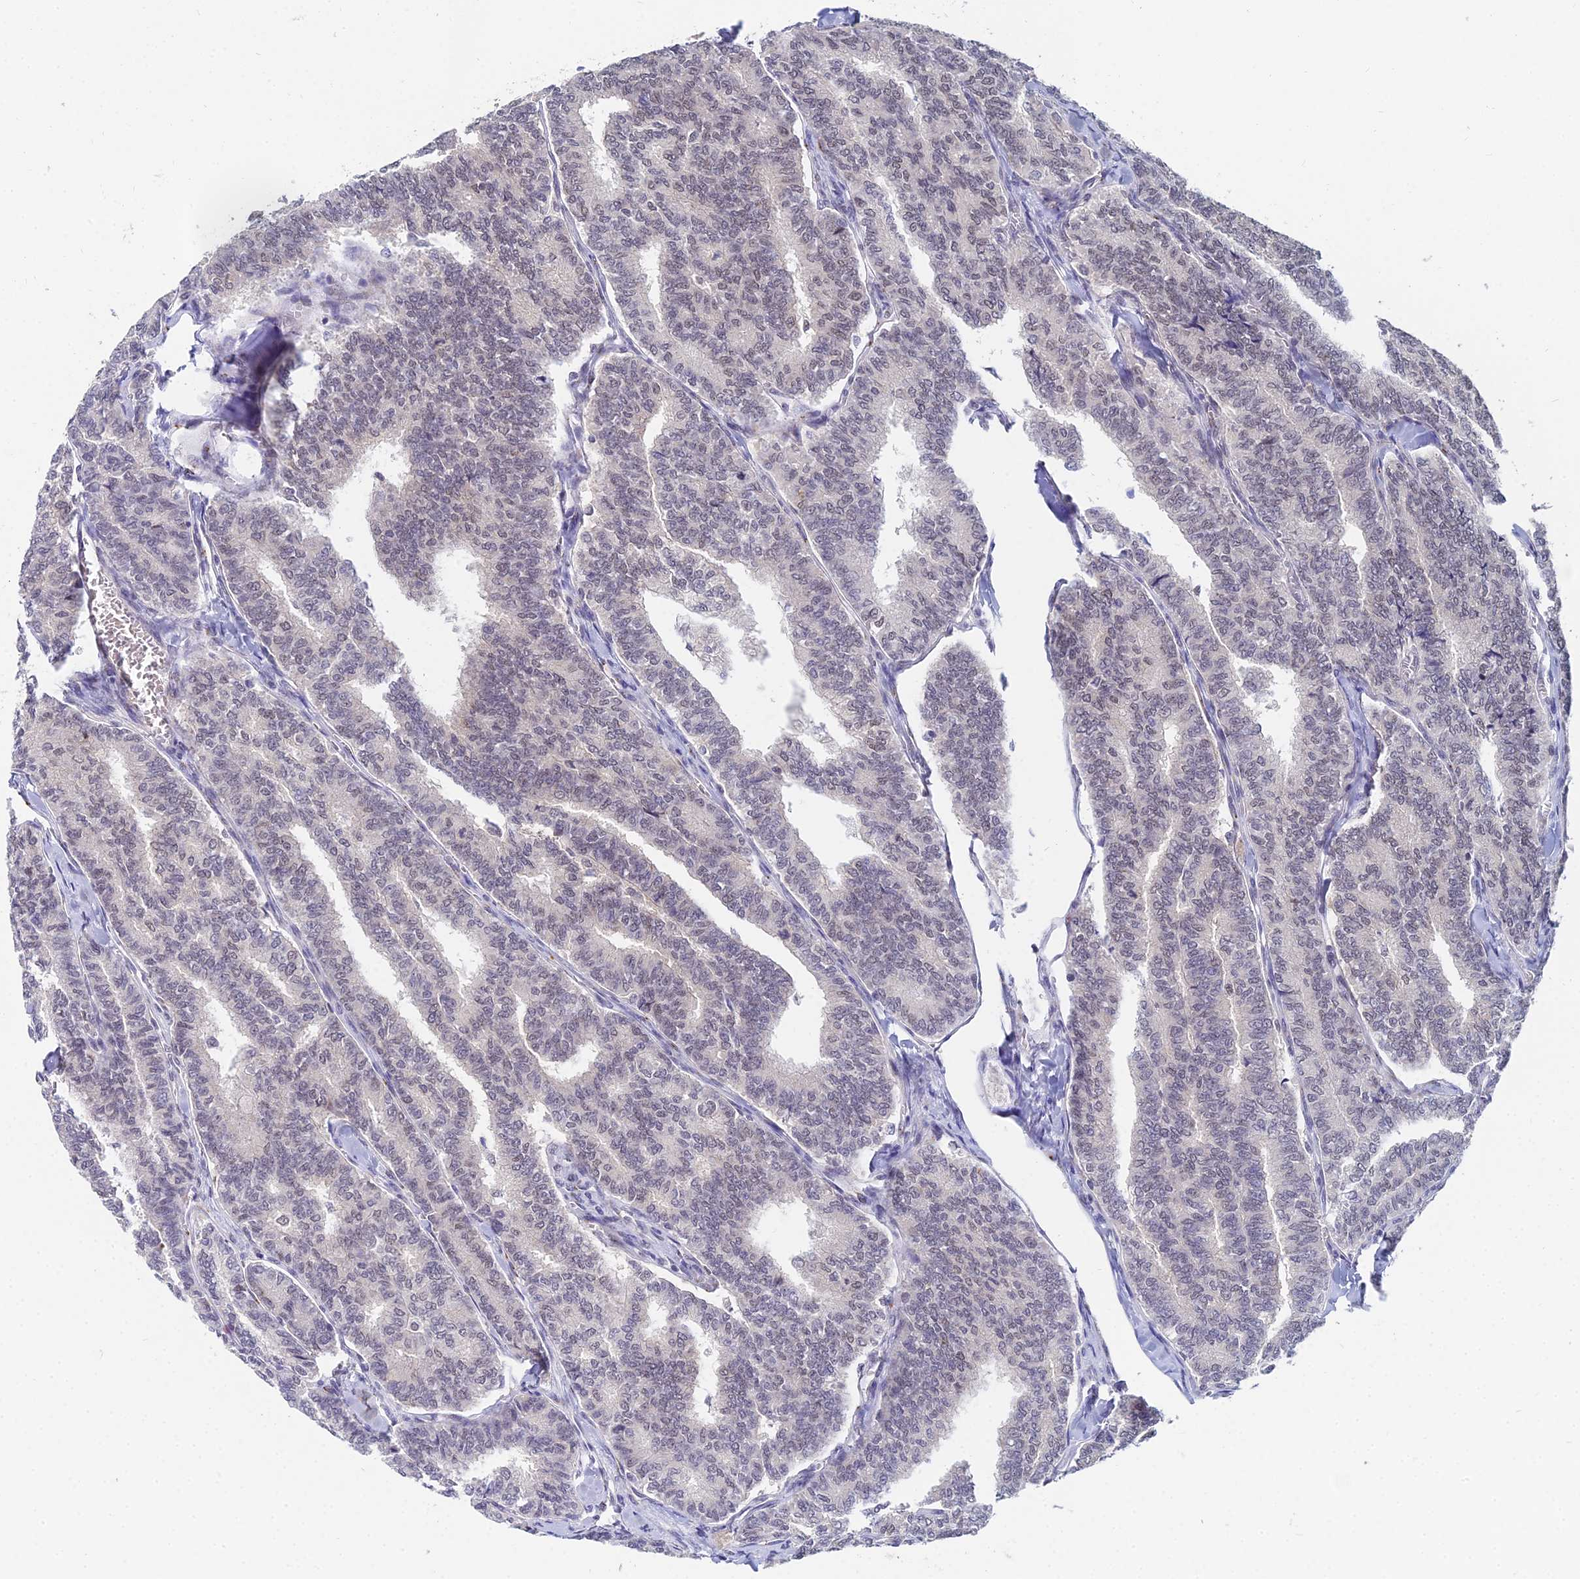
{"staining": {"intensity": "negative", "quantity": "none", "location": "none"}, "tissue": "thyroid cancer", "cell_type": "Tumor cells", "image_type": "cancer", "snomed": [{"axis": "morphology", "description": "Papillary adenocarcinoma, NOS"}, {"axis": "topography", "description": "Thyroid gland"}], "caption": "IHC histopathology image of thyroid cancer (papillary adenocarcinoma) stained for a protein (brown), which exhibits no expression in tumor cells.", "gene": "THOC3", "patient": {"sex": "female", "age": 35}}